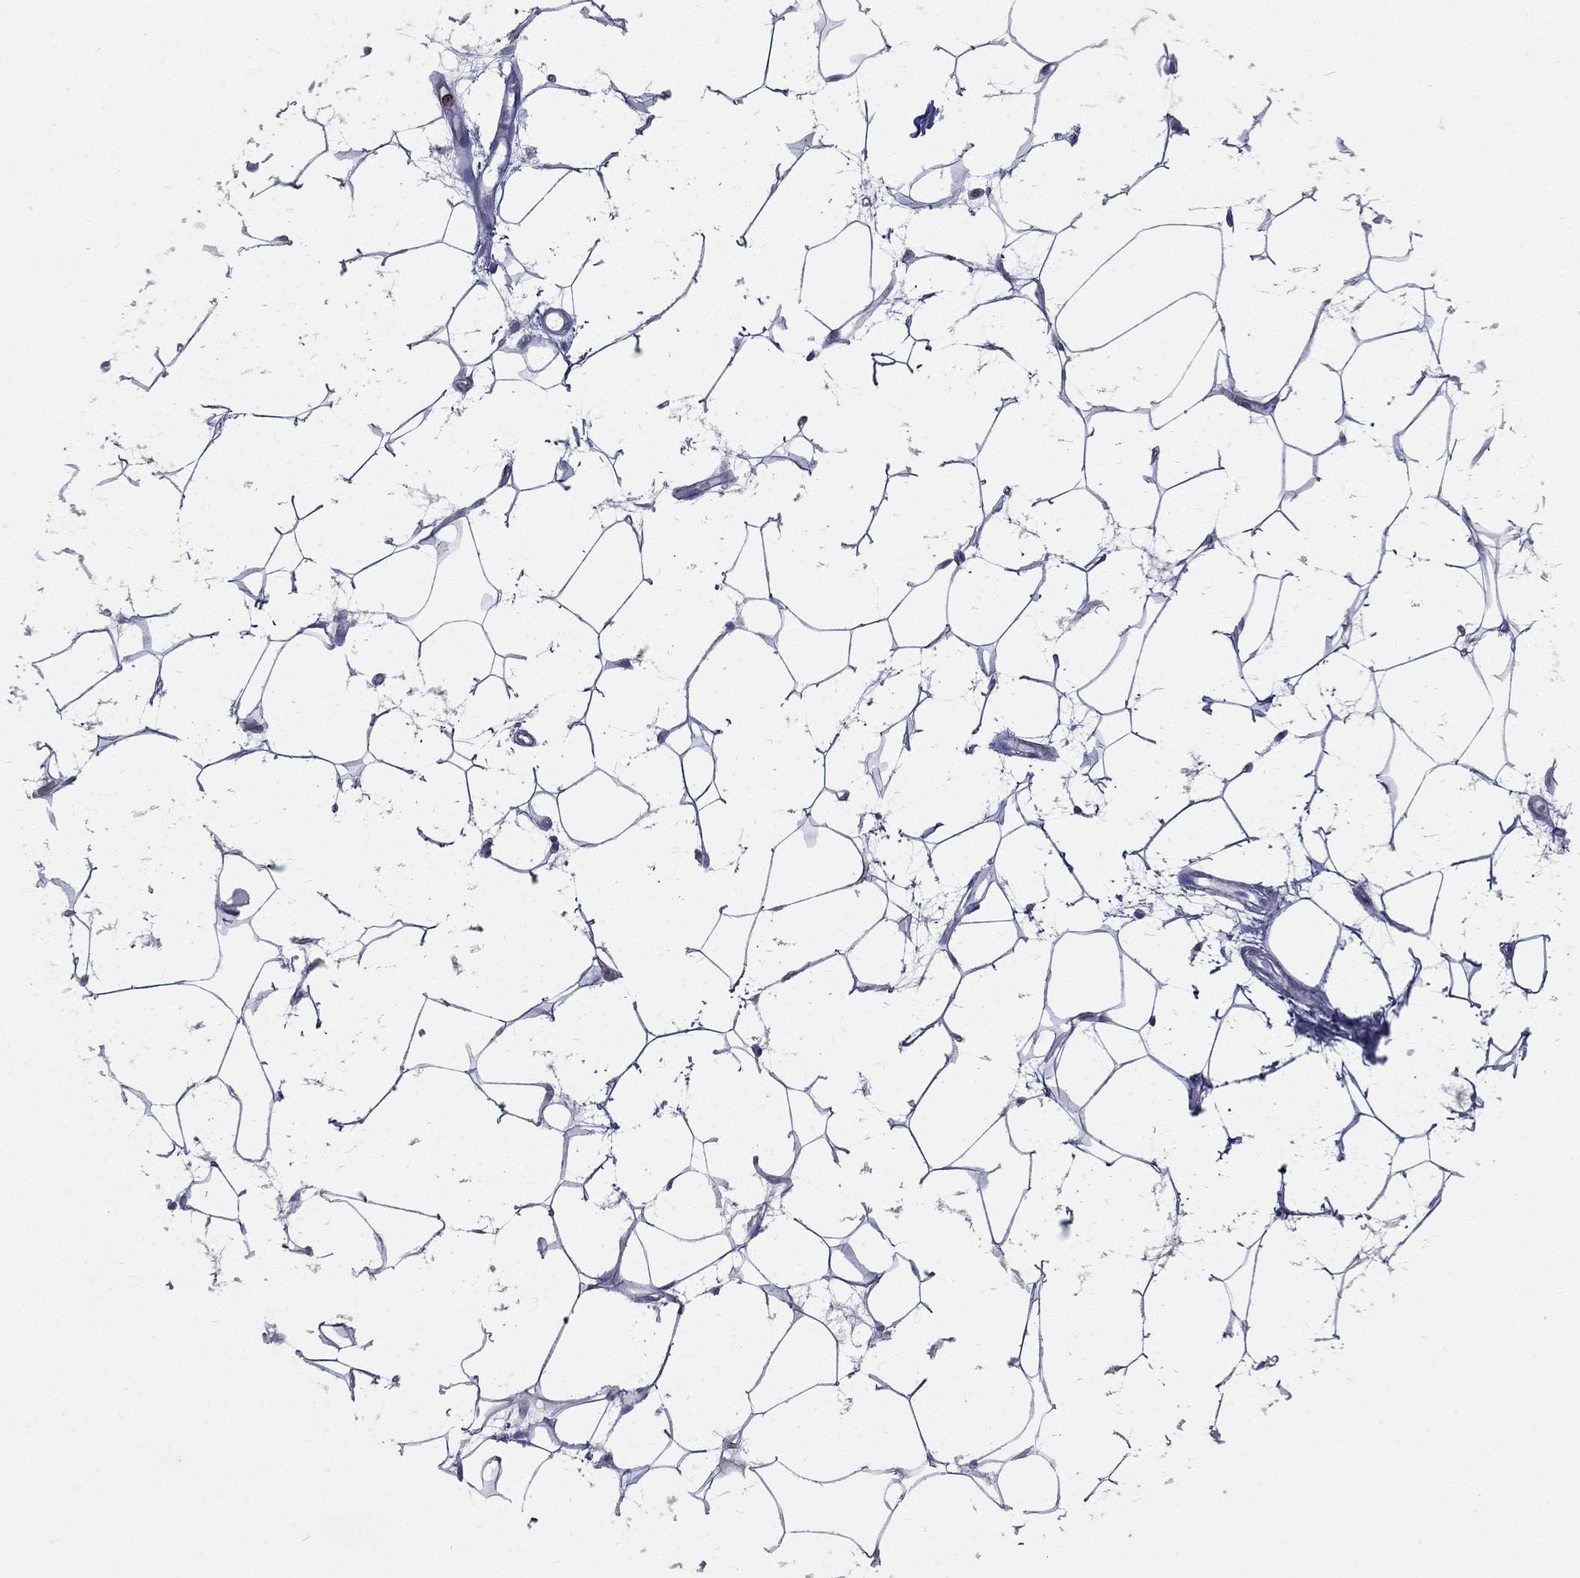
{"staining": {"intensity": "negative", "quantity": "none", "location": "none"}, "tissue": "adipose tissue", "cell_type": "Adipocytes", "image_type": "normal", "snomed": [{"axis": "morphology", "description": "Normal tissue, NOS"}, {"axis": "topography", "description": "Breast"}], "caption": "A micrograph of human adipose tissue is negative for staining in adipocytes. (IHC, brightfield microscopy, high magnification).", "gene": "EVI2B", "patient": {"sex": "female", "age": 49}}